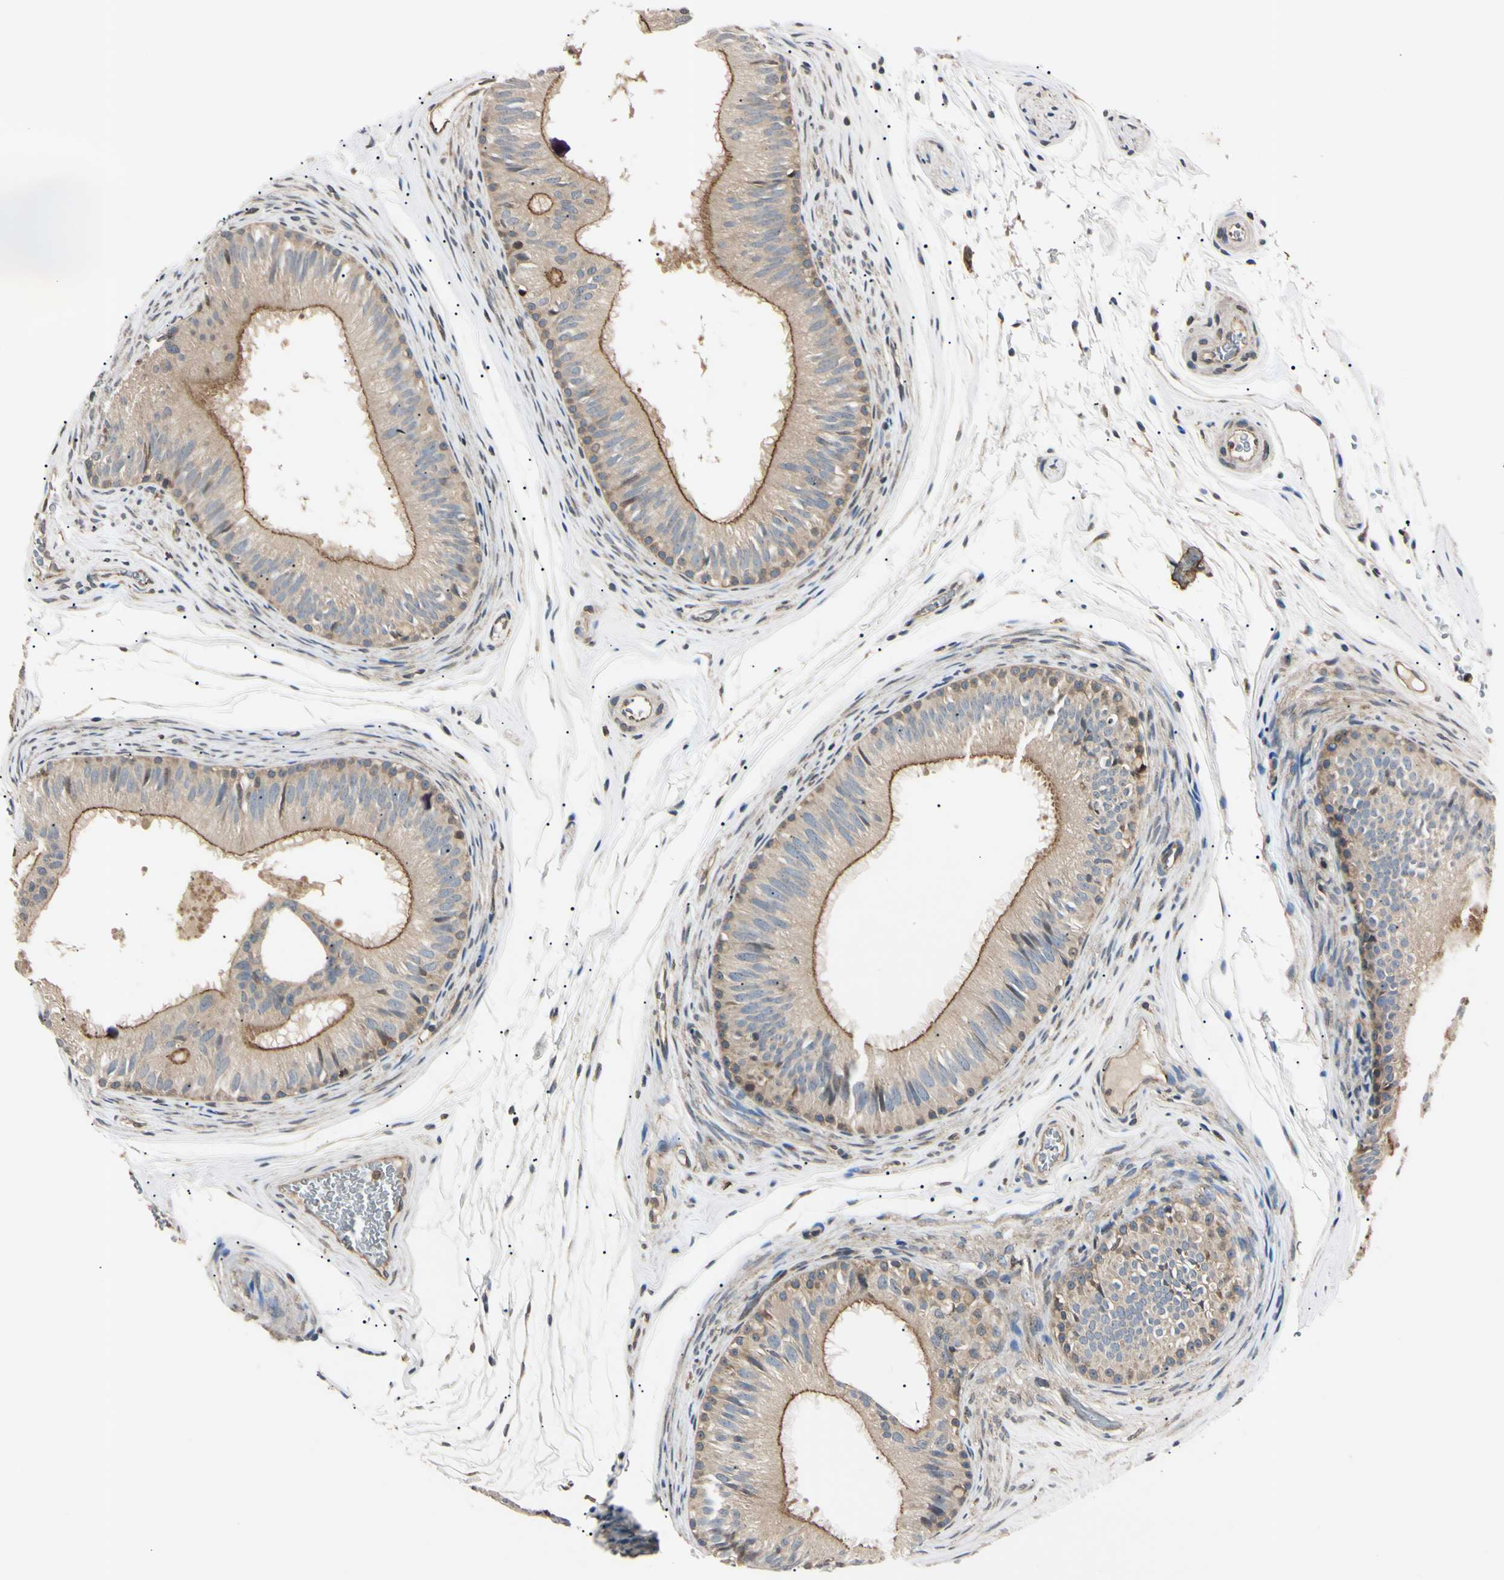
{"staining": {"intensity": "weak", "quantity": ">75%", "location": "cytoplasmic/membranous"}, "tissue": "epididymis", "cell_type": "Glandular cells", "image_type": "normal", "snomed": [{"axis": "morphology", "description": "Normal tissue, NOS"}, {"axis": "topography", "description": "Epididymis"}], "caption": "Epididymis stained with immunohistochemistry (IHC) demonstrates weak cytoplasmic/membranous expression in about >75% of glandular cells. (DAB (3,3'-diaminobenzidine) IHC with brightfield microscopy, high magnification).", "gene": "EPN1", "patient": {"sex": "male", "age": 36}}